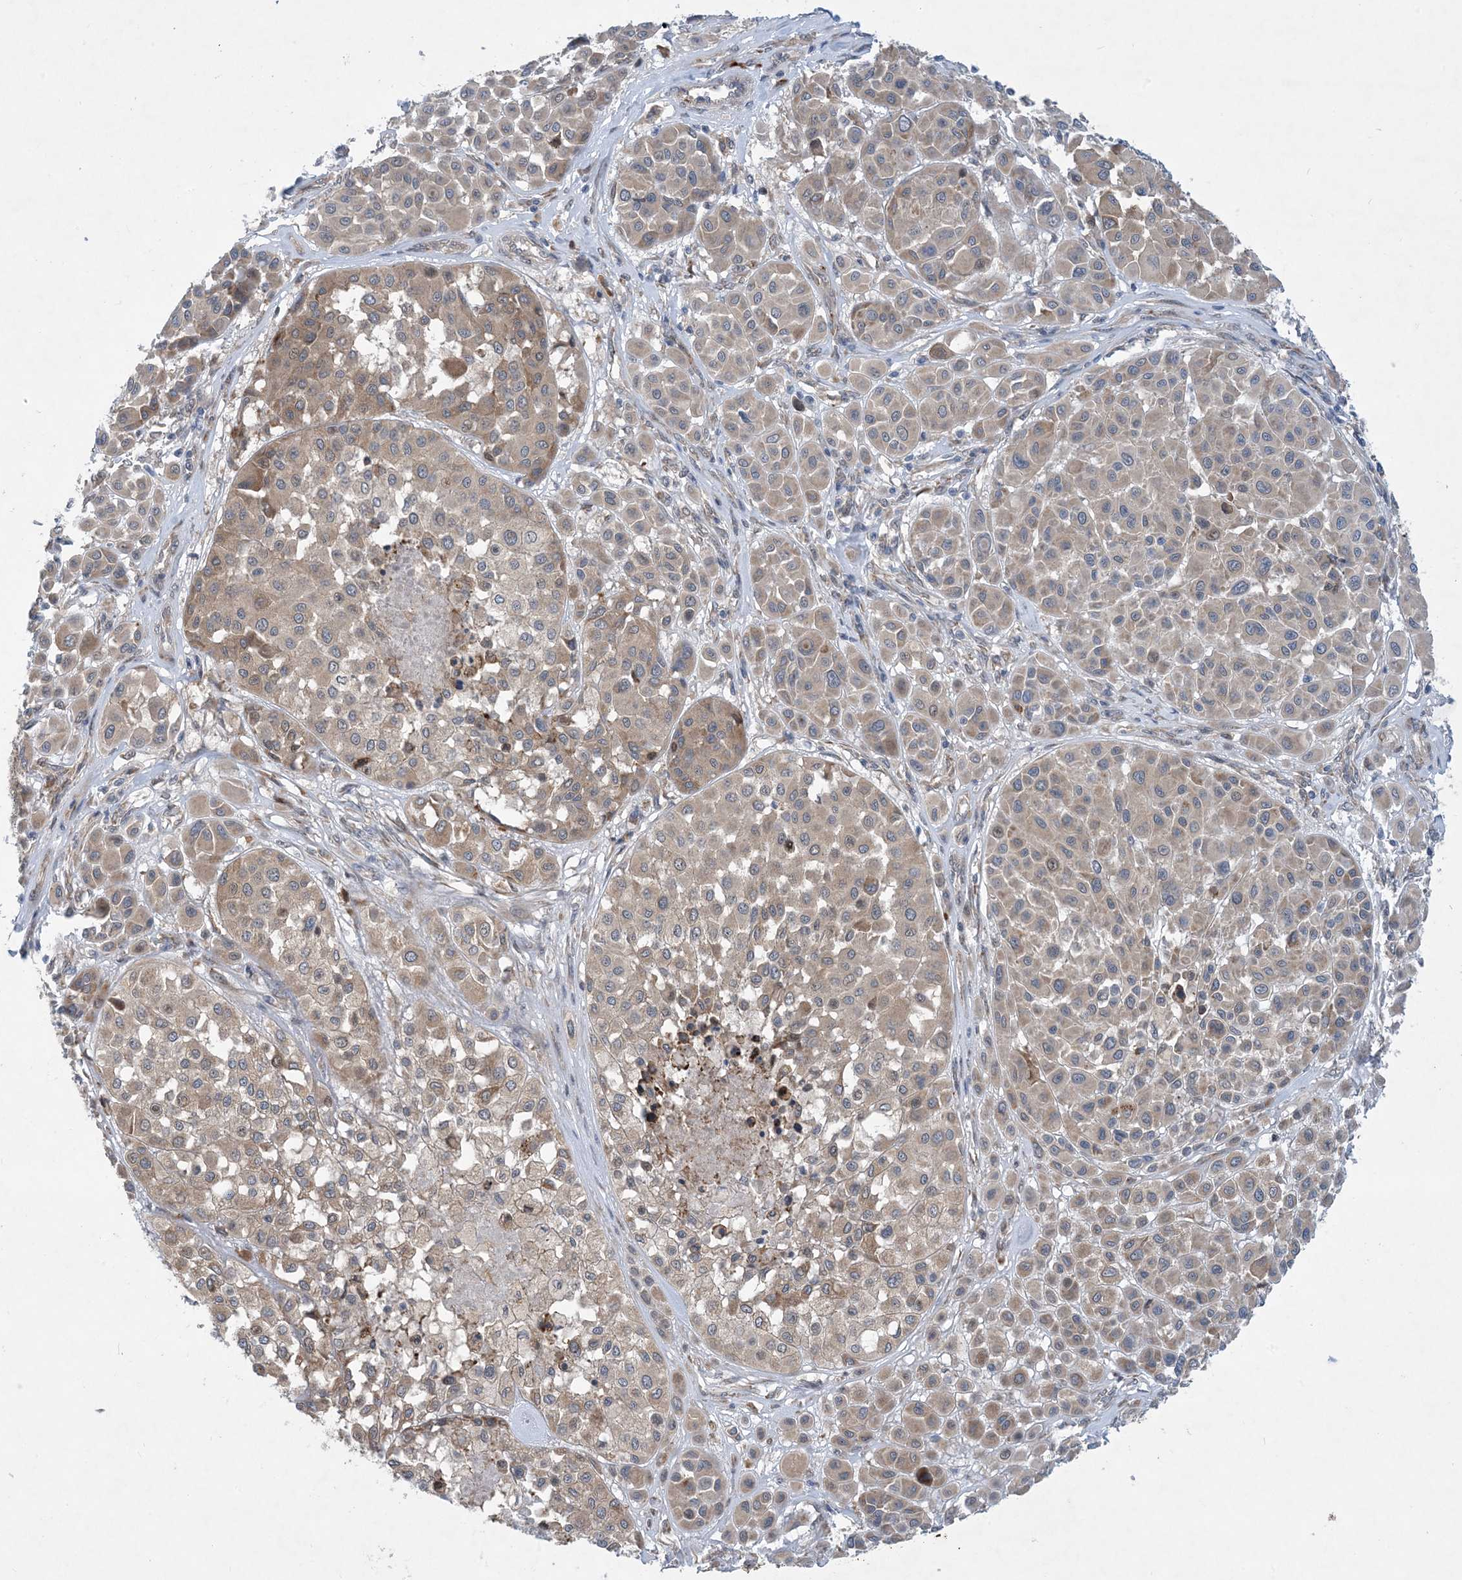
{"staining": {"intensity": "weak", "quantity": ">75%", "location": "cytoplasmic/membranous"}, "tissue": "melanoma", "cell_type": "Tumor cells", "image_type": "cancer", "snomed": [{"axis": "morphology", "description": "Malignant melanoma, Metastatic site"}, {"axis": "topography", "description": "Soft tissue"}], "caption": "Immunohistochemistry of human malignant melanoma (metastatic site) reveals low levels of weak cytoplasmic/membranous expression in about >75% of tumor cells. The protein of interest is shown in brown color, while the nuclei are stained blue.", "gene": "PHOSPHO2", "patient": {"sex": "male", "age": 41}}